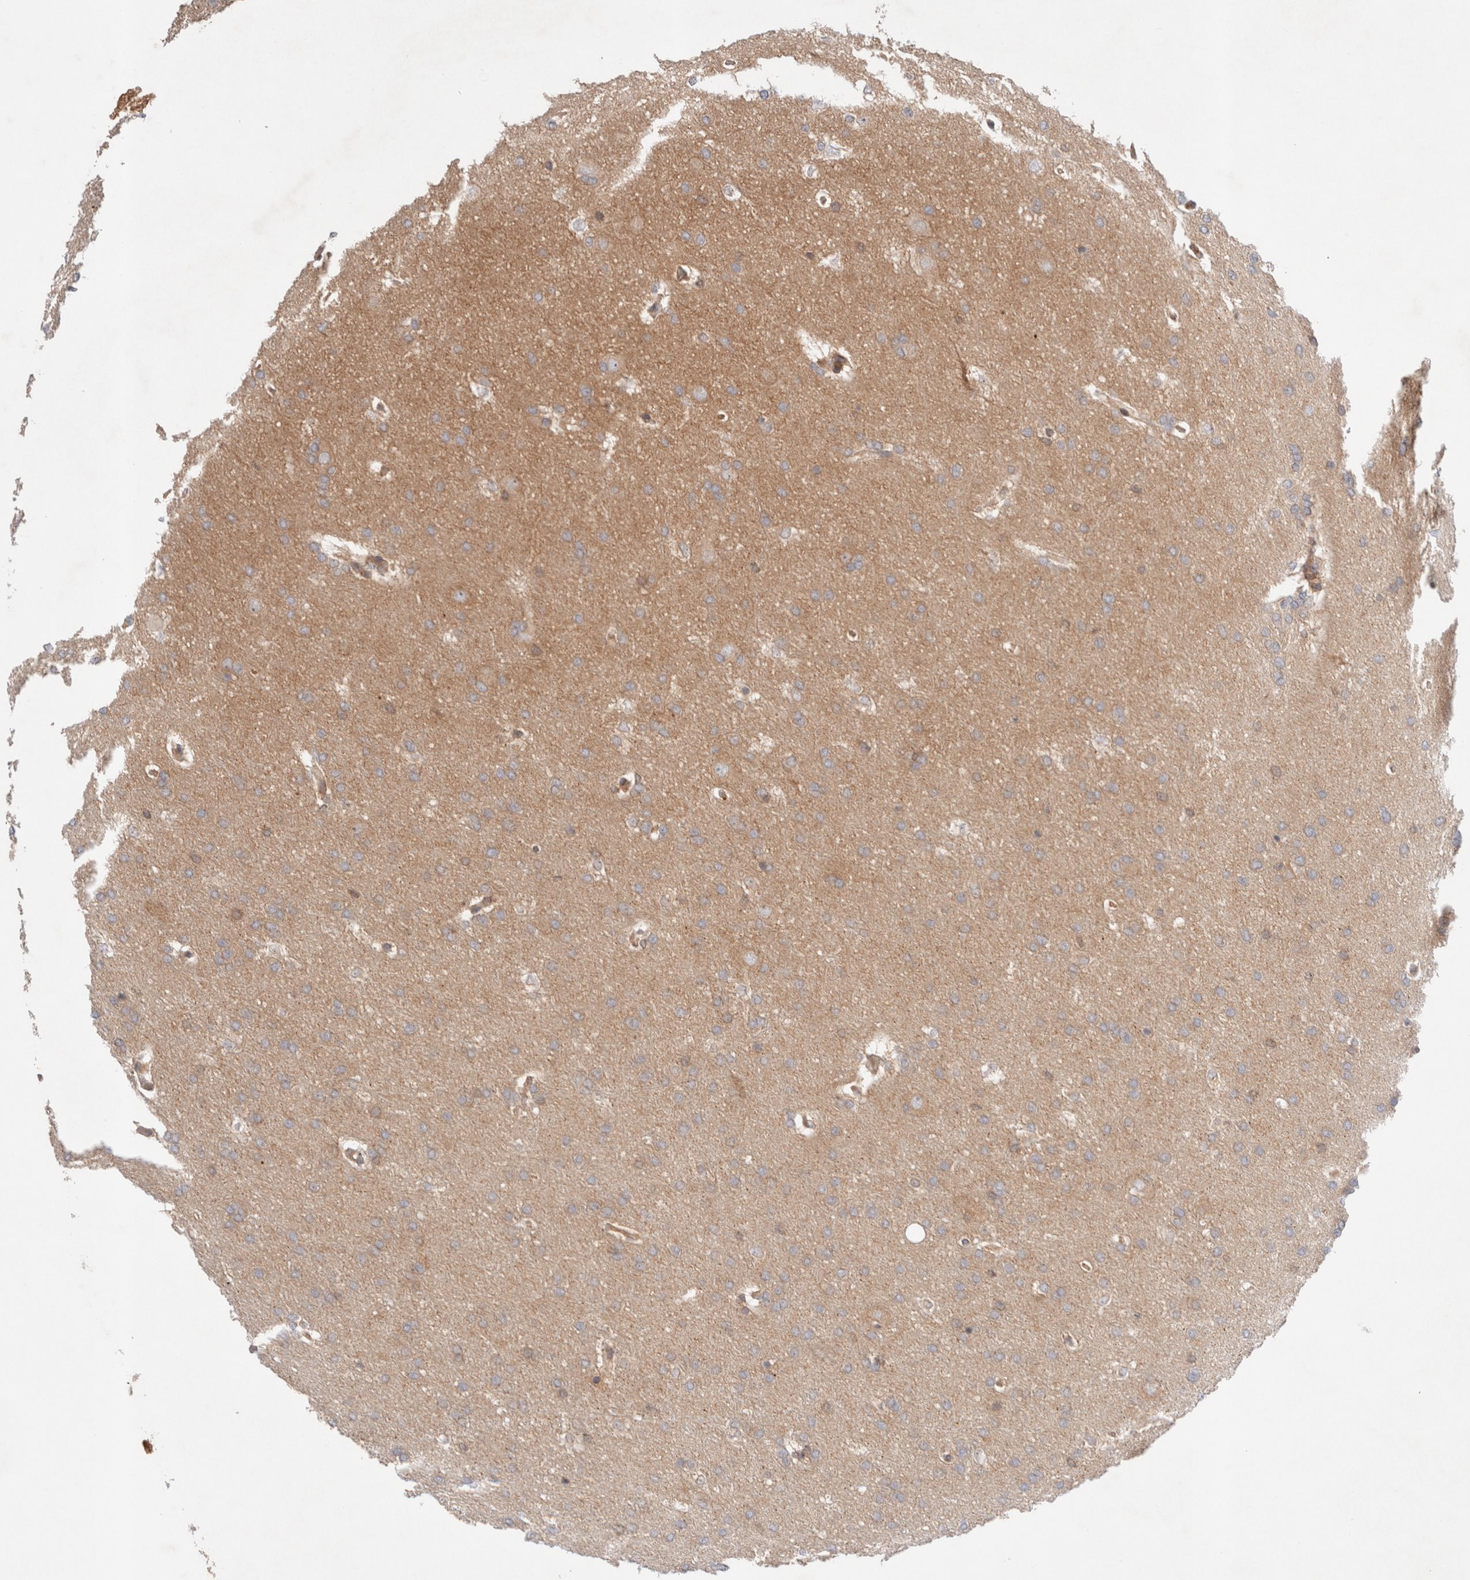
{"staining": {"intensity": "weak", "quantity": "<25%", "location": "cytoplasmic/membranous"}, "tissue": "glioma", "cell_type": "Tumor cells", "image_type": "cancer", "snomed": [{"axis": "morphology", "description": "Glioma, malignant, Low grade"}, {"axis": "topography", "description": "Brain"}], "caption": "DAB (3,3'-diaminobenzidine) immunohistochemical staining of human glioma demonstrates no significant expression in tumor cells. The staining was performed using DAB (3,3'-diaminobenzidine) to visualize the protein expression in brown, while the nuclei were stained in blue with hematoxylin (Magnification: 20x).", "gene": "SIKE1", "patient": {"sex": "female", "age": 37}}